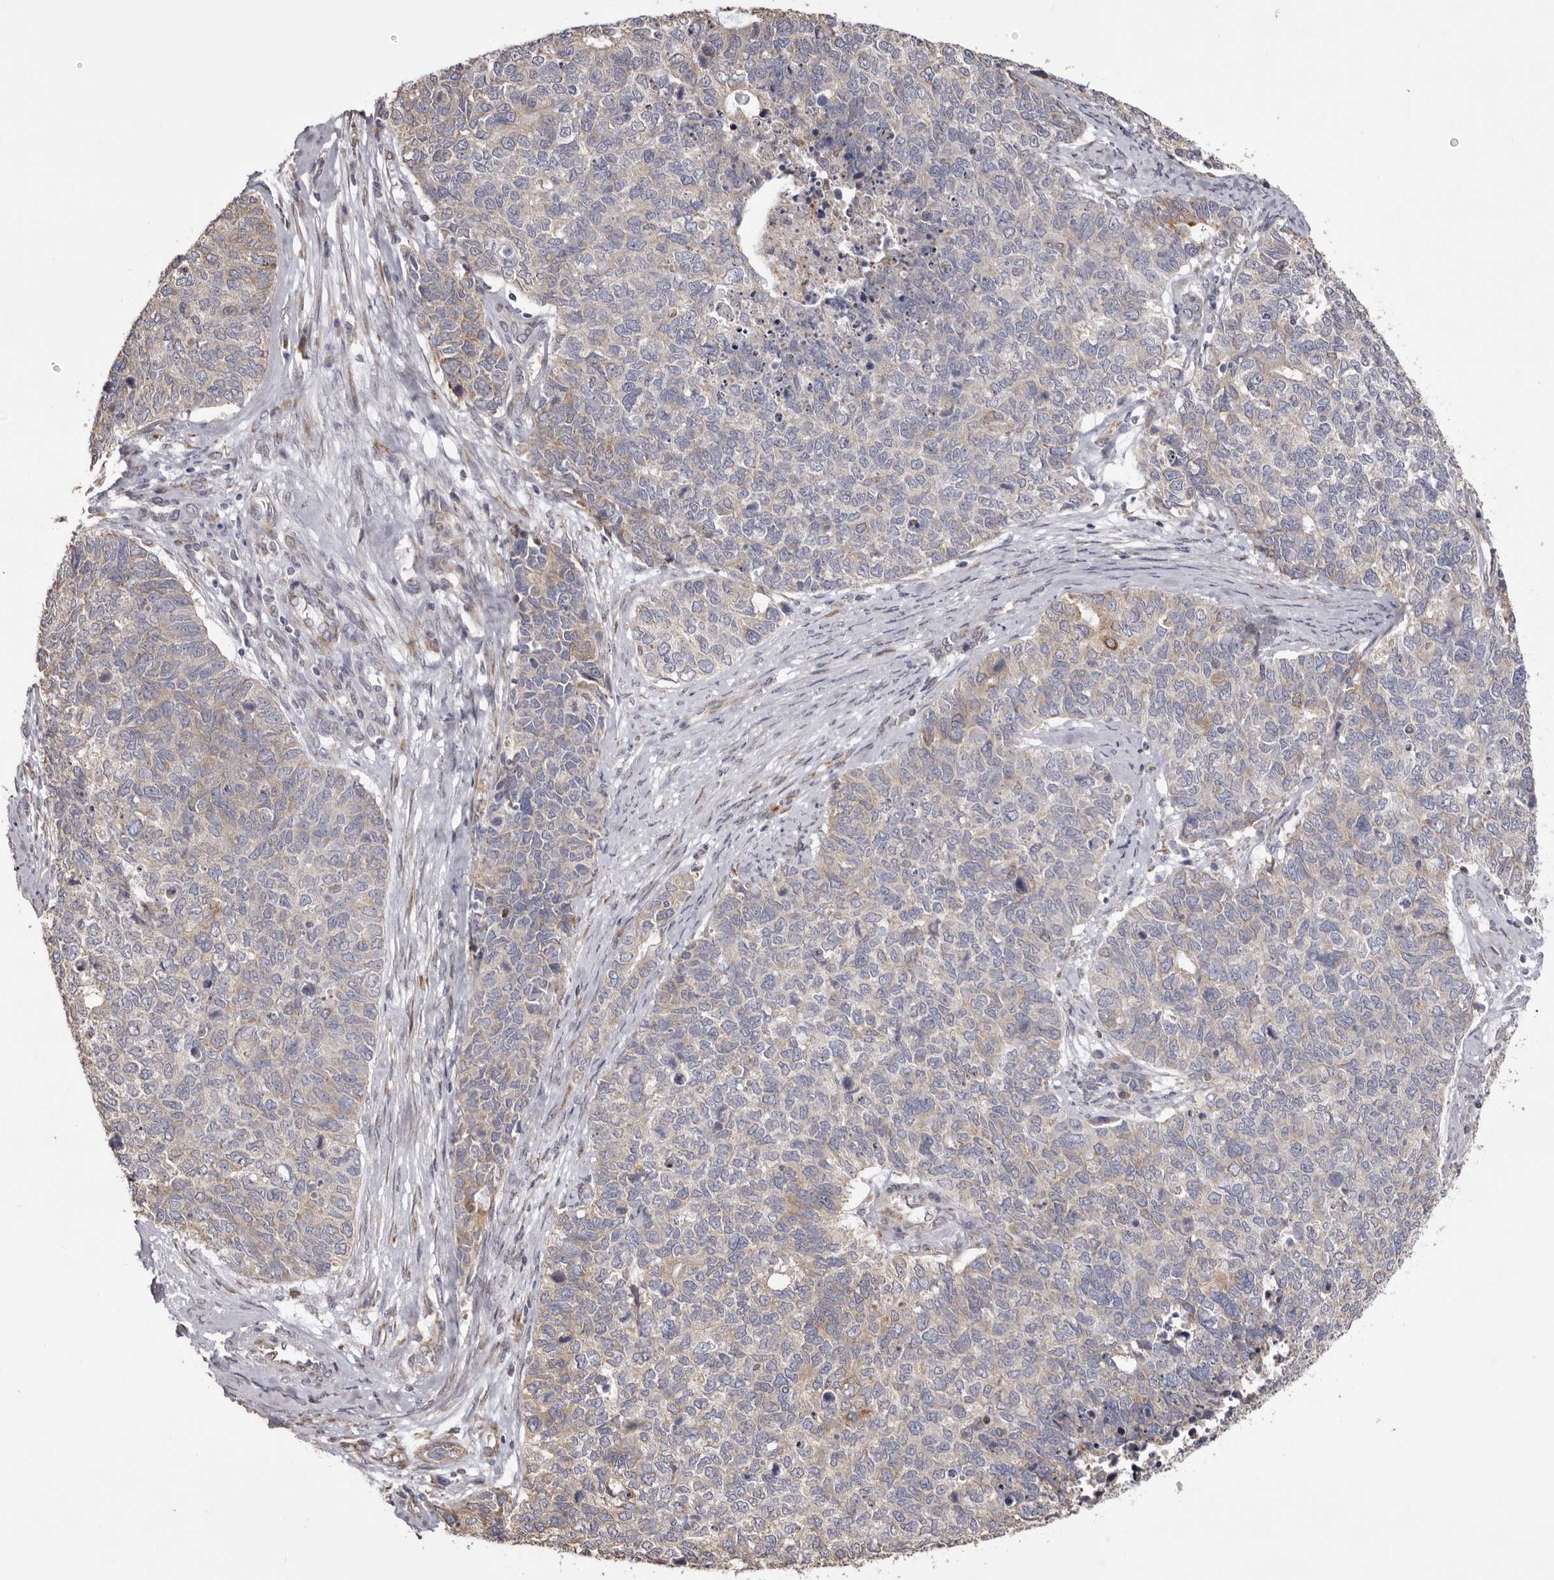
{"staining": {"intensity": "weak", "quantity": "<25%", "location": "cytoplasmic/membranous"}, "tissue": "cervical cancer", "cell_type": "Tumor cells", "image_type": "cancer", "snomed": [{"axis": "morphology", "description": "Squamous cell carcinoma, NOS"}, {"axis": "topography", "description": "Cervix"}], "caption": "There is no significant expression in tumor cells of cervical cancer.", "gene": "PIGX", "patient": {"sex": "female", "age": 63}}